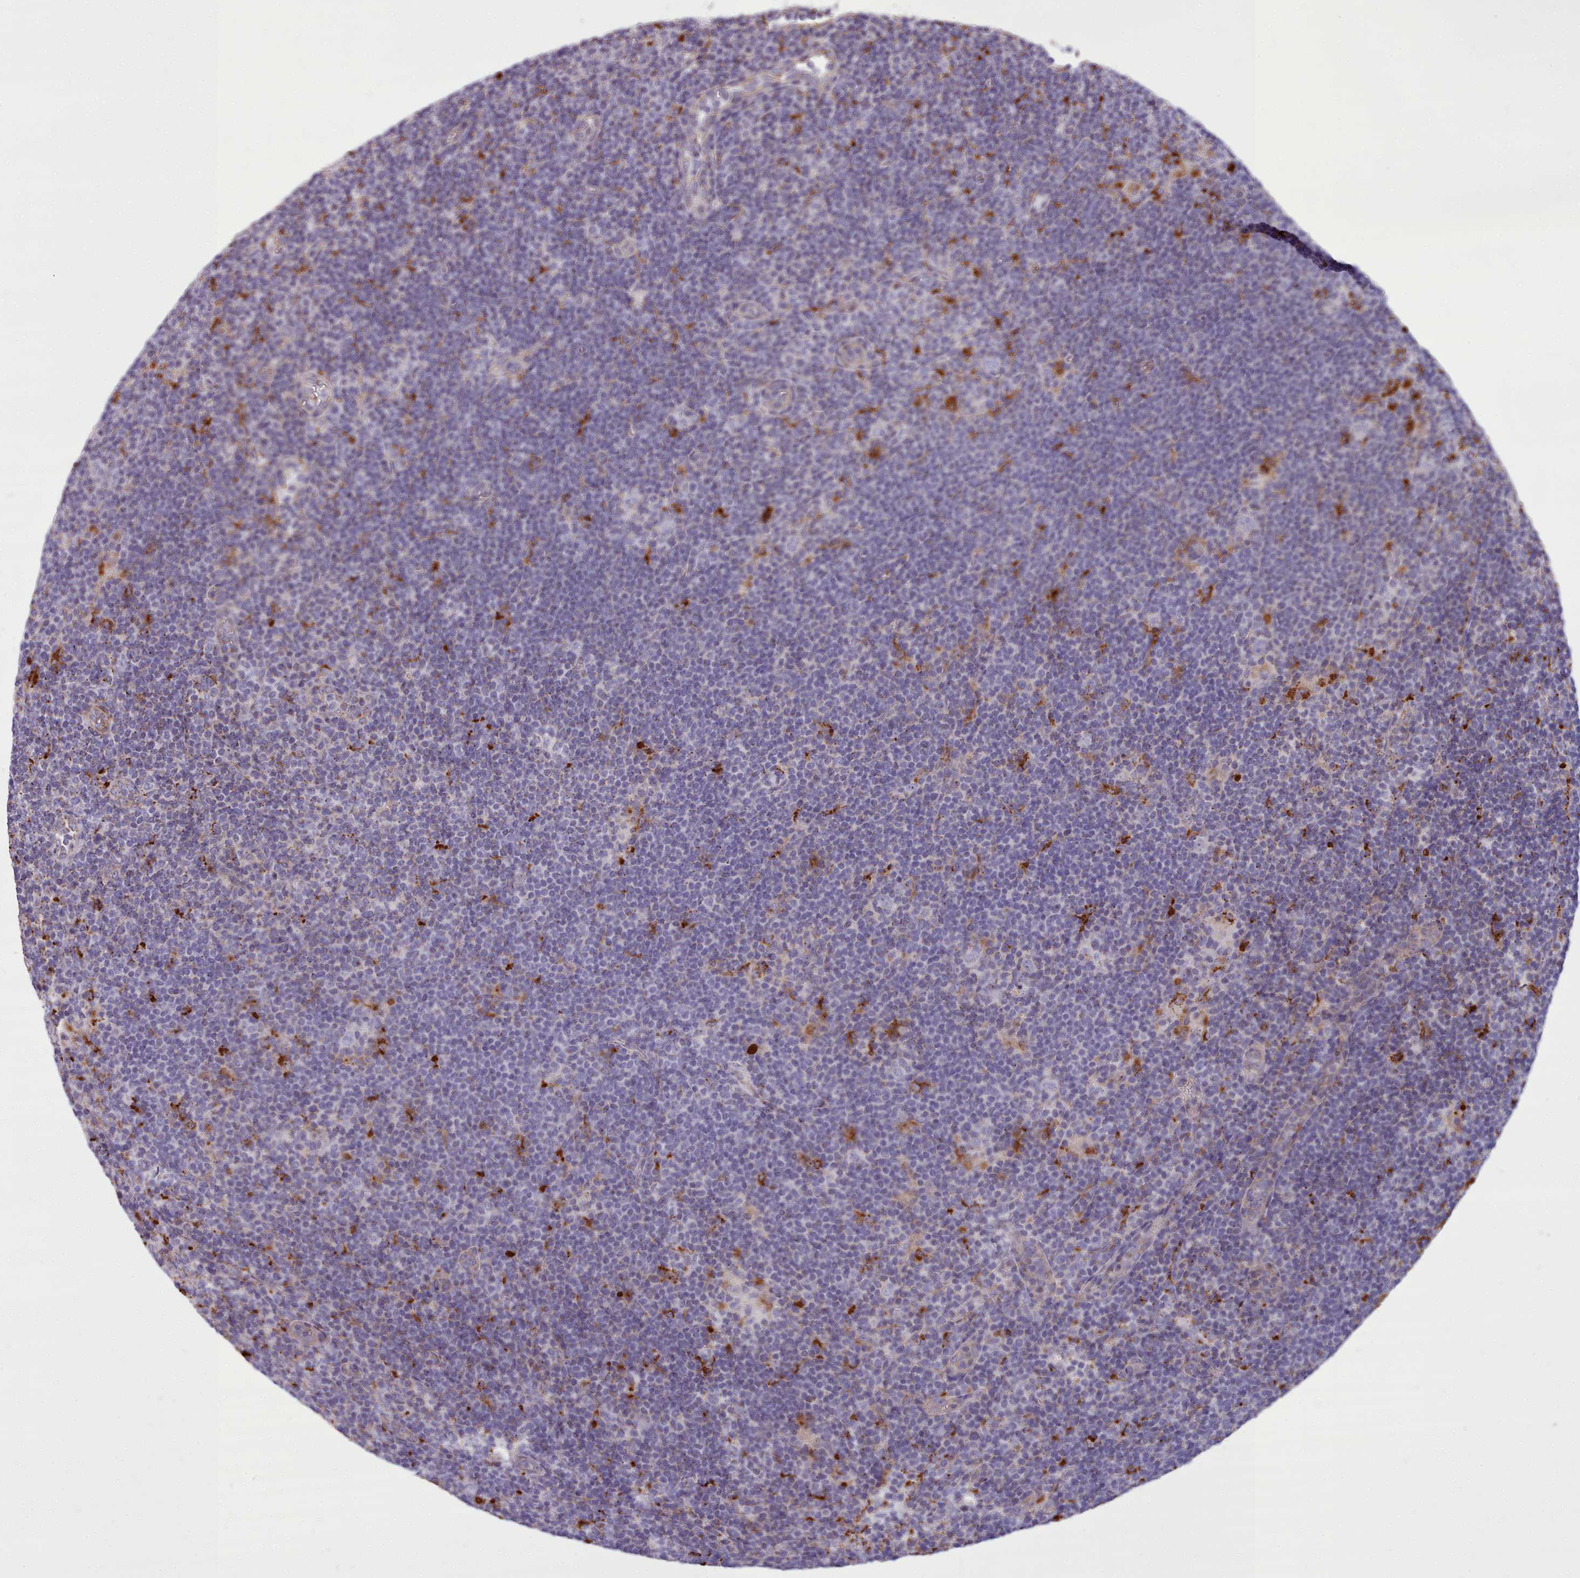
{"staining": {"intensity": "negative", "quantity": "none", "location": "none"}, "tissue": "lymphoma", "cell_type": "Tumor cells", "image_type": "cancer", "snomed": [{"axis": "morphology", "description": "Hodgkin's disease, NOS"}, {"axis": "topography", "description": "Lymph node"}], "caption": "DAB (3,3'-diaminobenzidine) immunohistochemical staining of human Hodgkin's disease exhibits no significant expression in tumor cells.", "gene": "PACSIN3", "patient": {"sex": "female", "age": 57}}